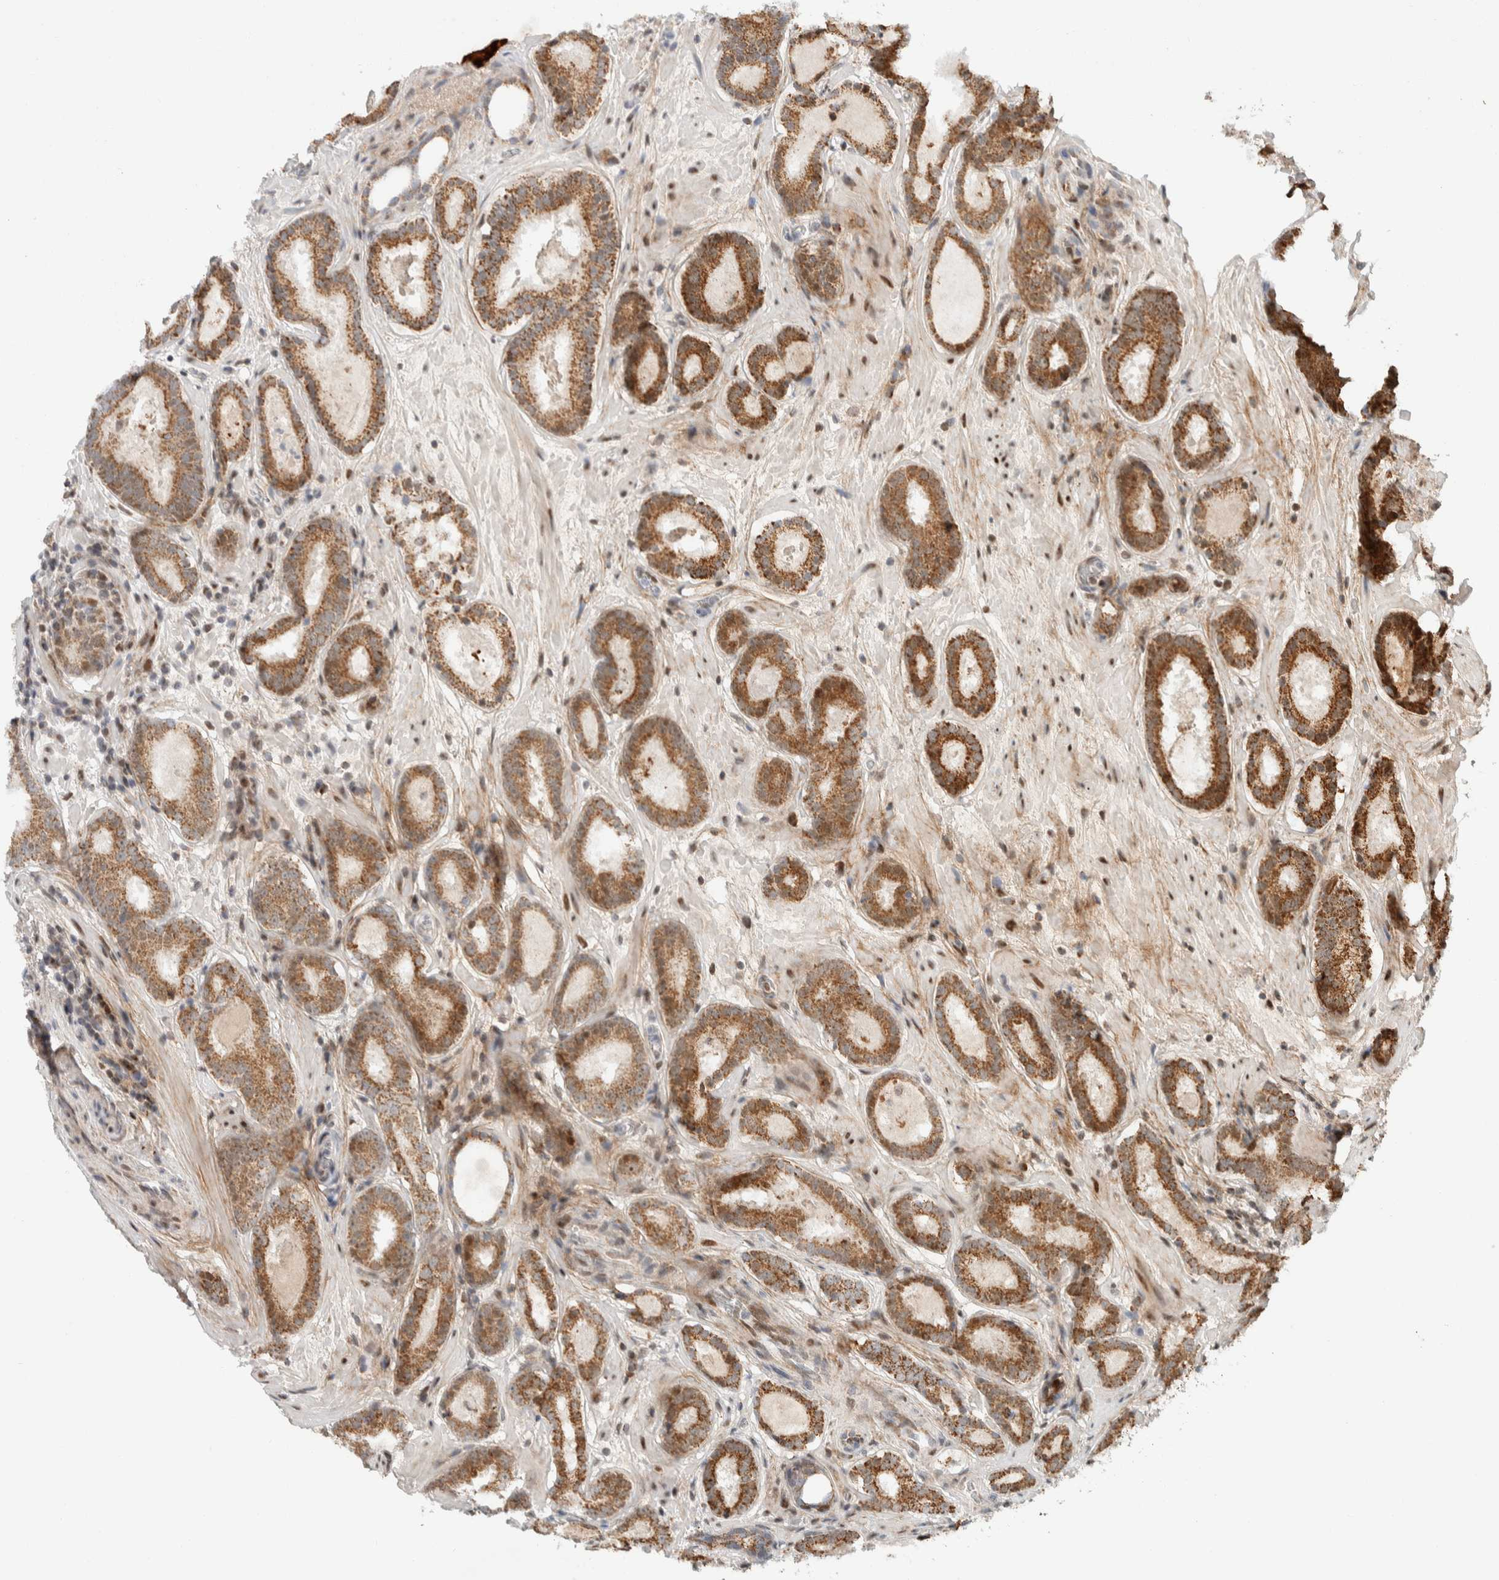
{"staining": {"intensity": "strong", "quantity": ">75%", "location": "cytoplasmic/membranous"}, "tissue": "prostate cancer", "cell_type": "Tumor cells", "image_type": "cancer", "snomed": [{"axis": "morphology", "description": "Adenocarcinoma, Low grade"}, {"axis": "topography", "description": "Prostate"}], "caption": "High-magnification brightfield microscopy of prostate cancer stained with DAB (3,3'-diaminobenzidine) (brown) and counterstained with hematoxylin (blue). tumor cells exhibit strong cytoplasmic/membranous staining is present in approximately>75% of cells. The protein is stained brown, and the nuclei are stained in blue (DAB IHC with brightfield microscopy, high magnification).", "gene": "TSPAN32", "patient": {"sex": "male", "age": 69}}